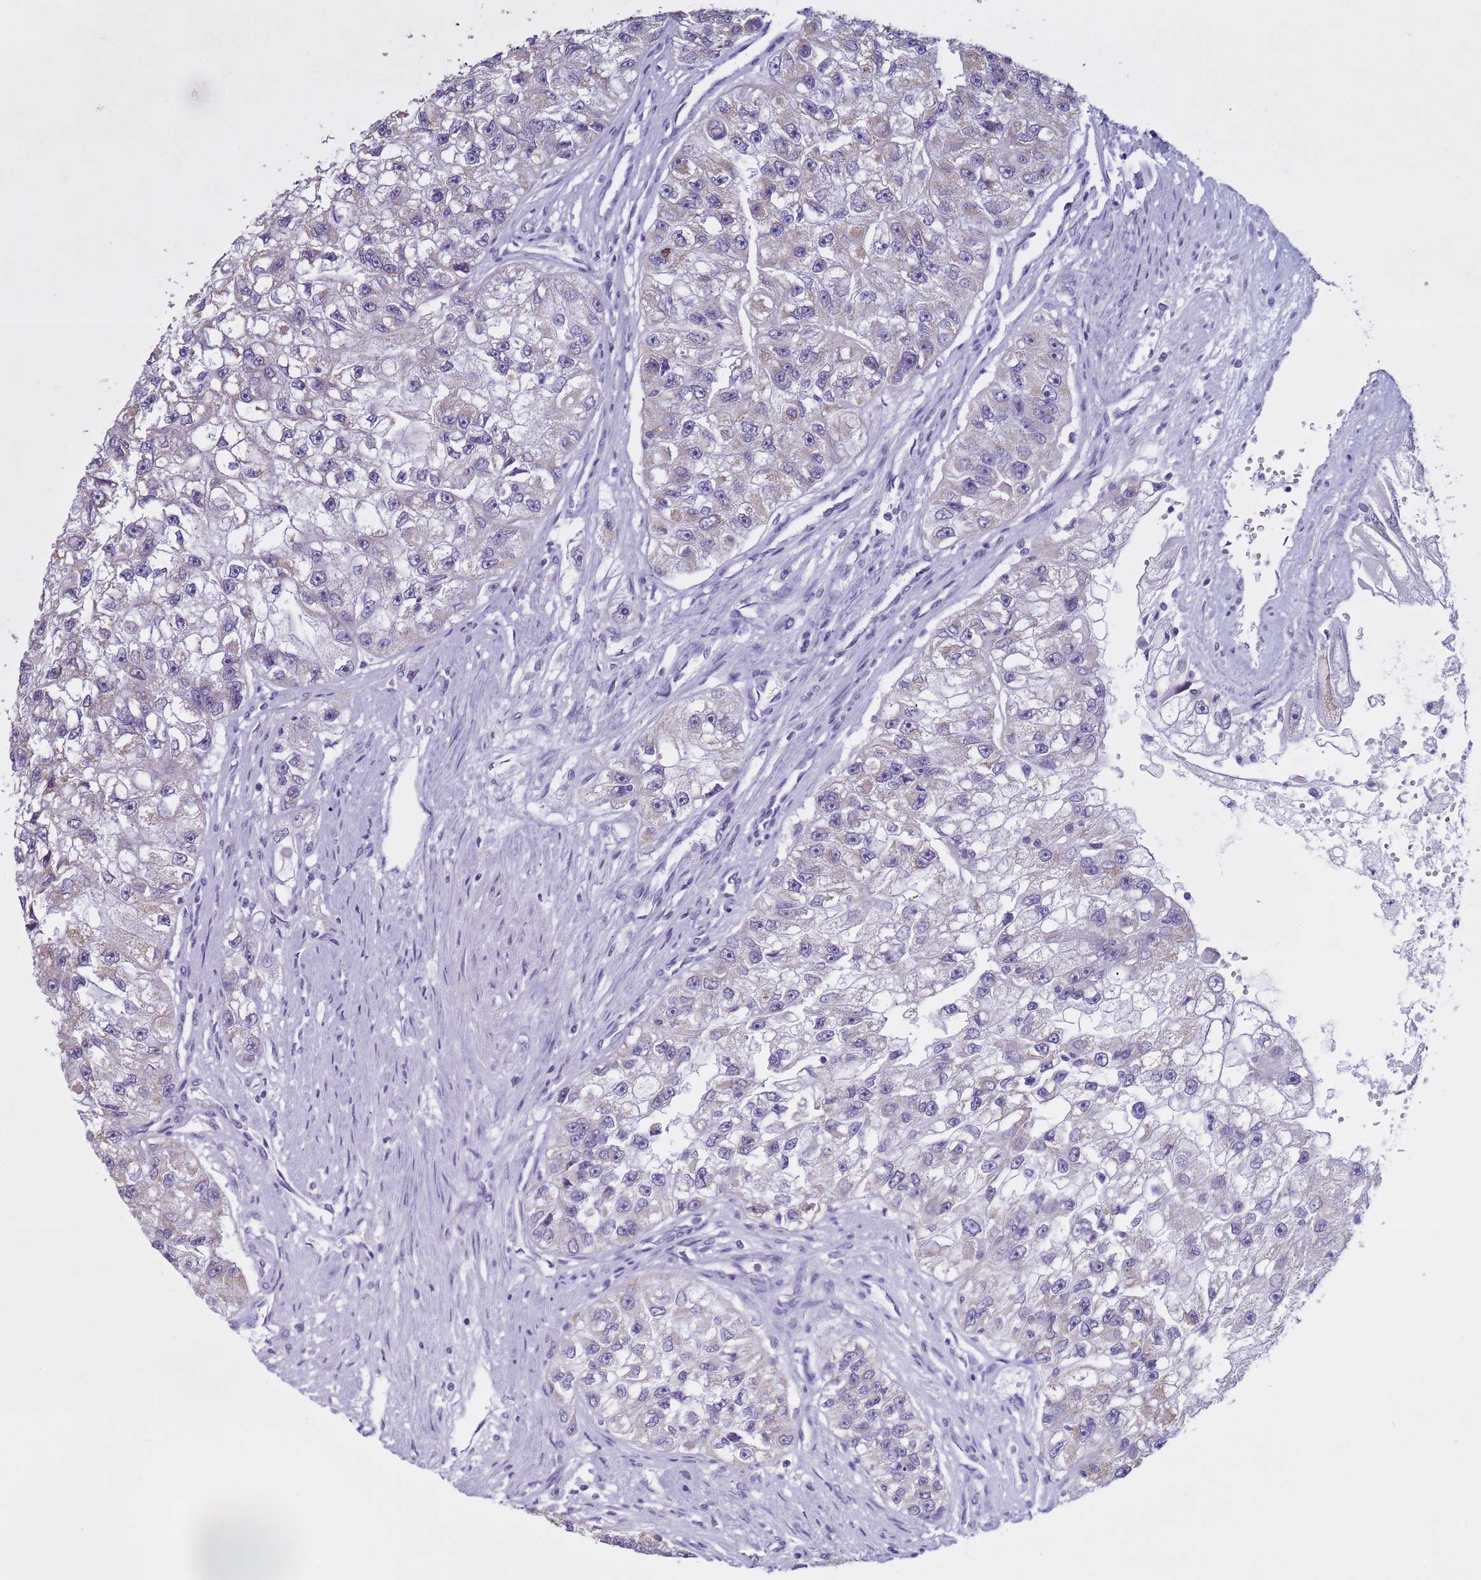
{"staining": {"intensity": "weak", "quantity": "25%-75%", "location": "cytoplasmic/membranous"}, "tissue": "renal cancer", "cell_type": "Tumor cells", "image_type": "cancer", "snomed": [{"axis": "morphology", "description": "Adenocarcinoma, NOS"}, {"axis": "topography", "description": "Kidney"}], "caption": "Immunohistochemical staining of human renal adenocarcinoma shows weak cytoplasmic/membranous protein expression in approximately 25%-75% of tumor cells.", "gene": "CDK2AP2", "patient": {"sex": "male", "age": 63}}